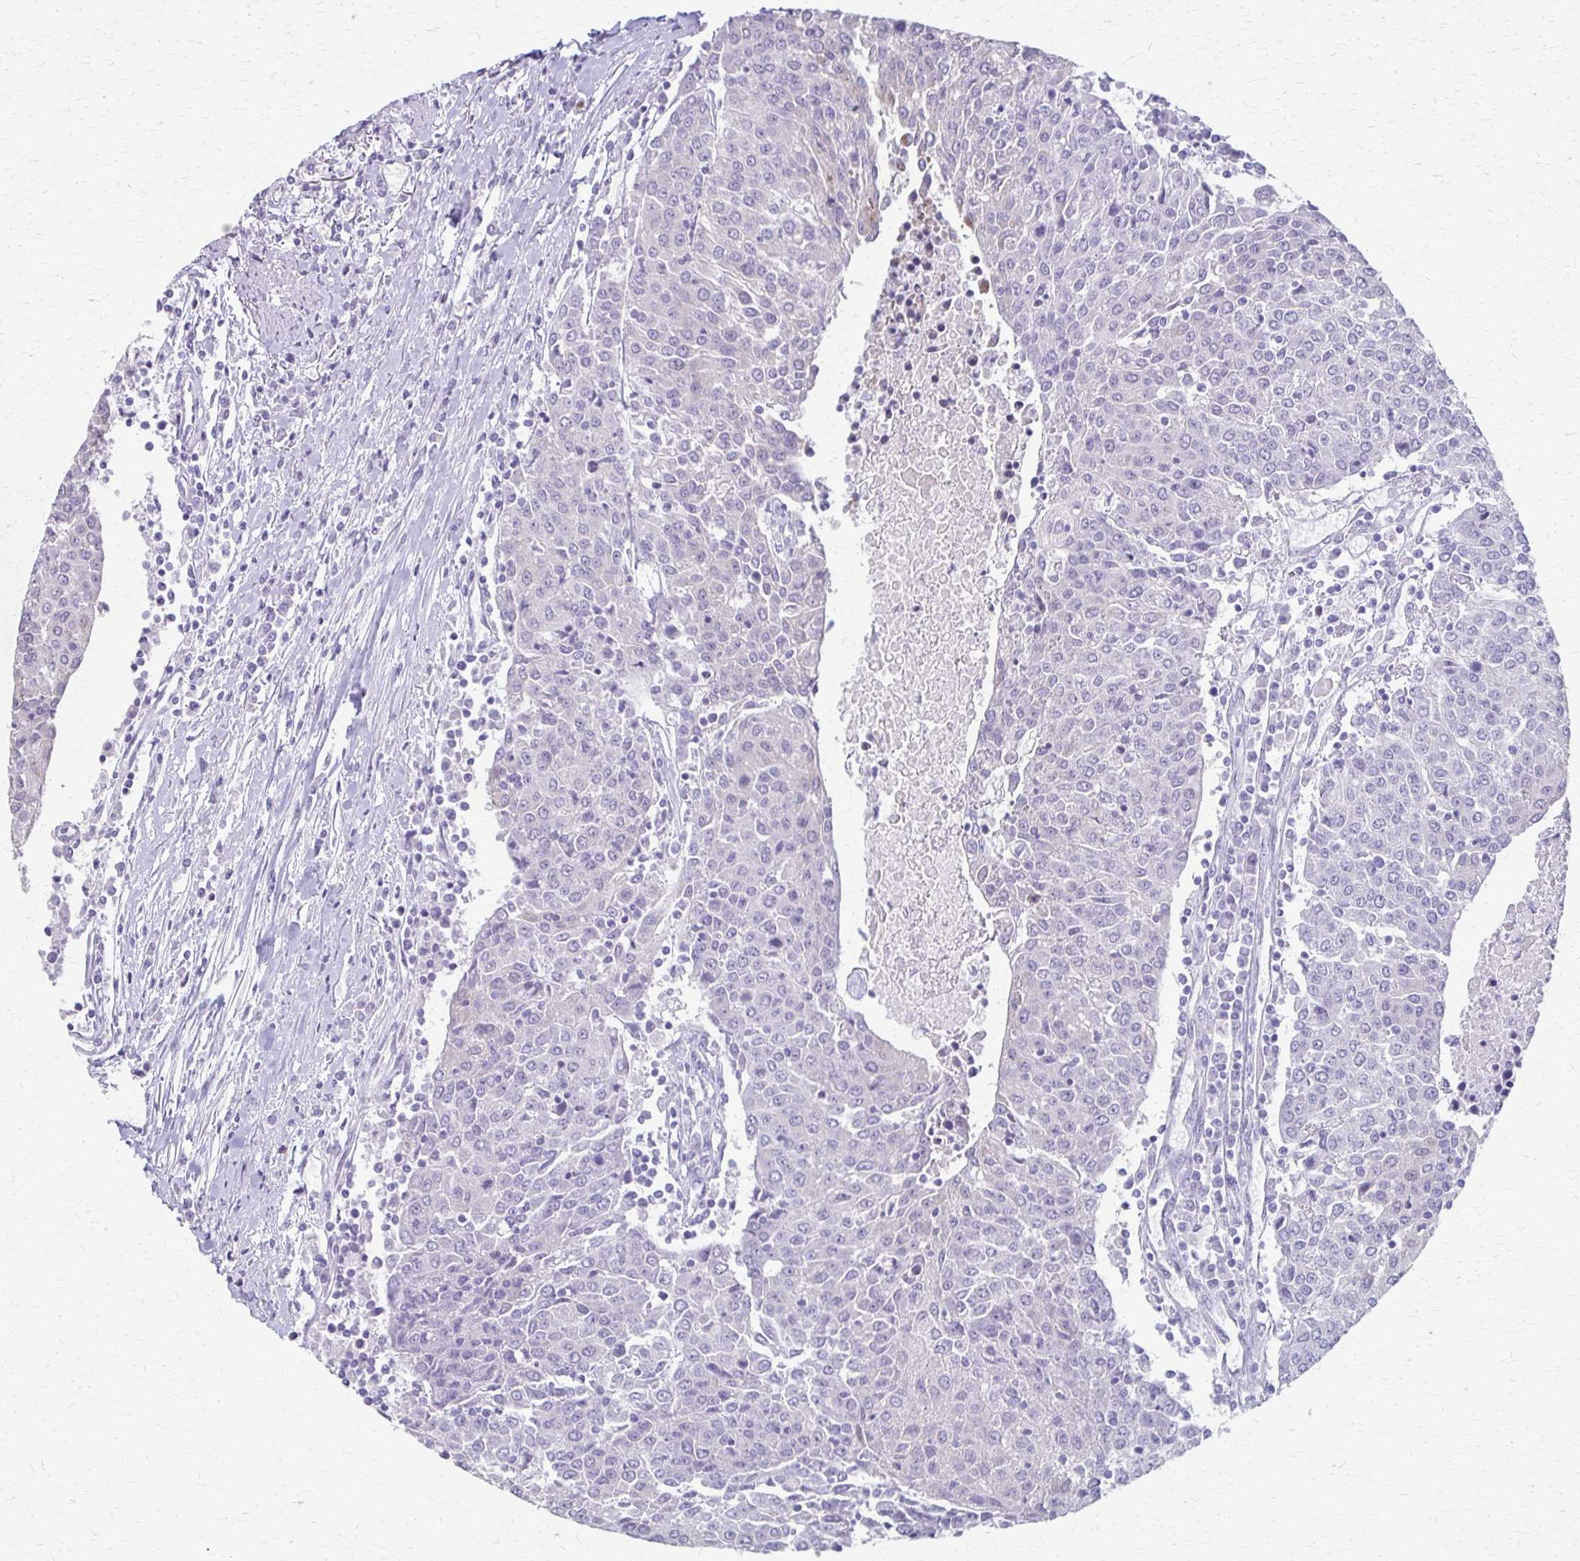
{"staining": {"intensity": "negative", "quantity": "none", "location": "none"}, "tissue": "urothelial cancer", "cell_type": "Tumor cells", "image_type": "cancer", "snomed": [{"axis": "morphology", "description": "Urothelial carcinoma, High grade"}, {"axis": "topography", "description": "Urinary bladder"}], "caption": "Micrograph shows no significant protein positivity in tumor cells of high-grade urothelial carcinoma.", "gene": "CYB5A", "patient": {"sex": "female", "age": 85}}